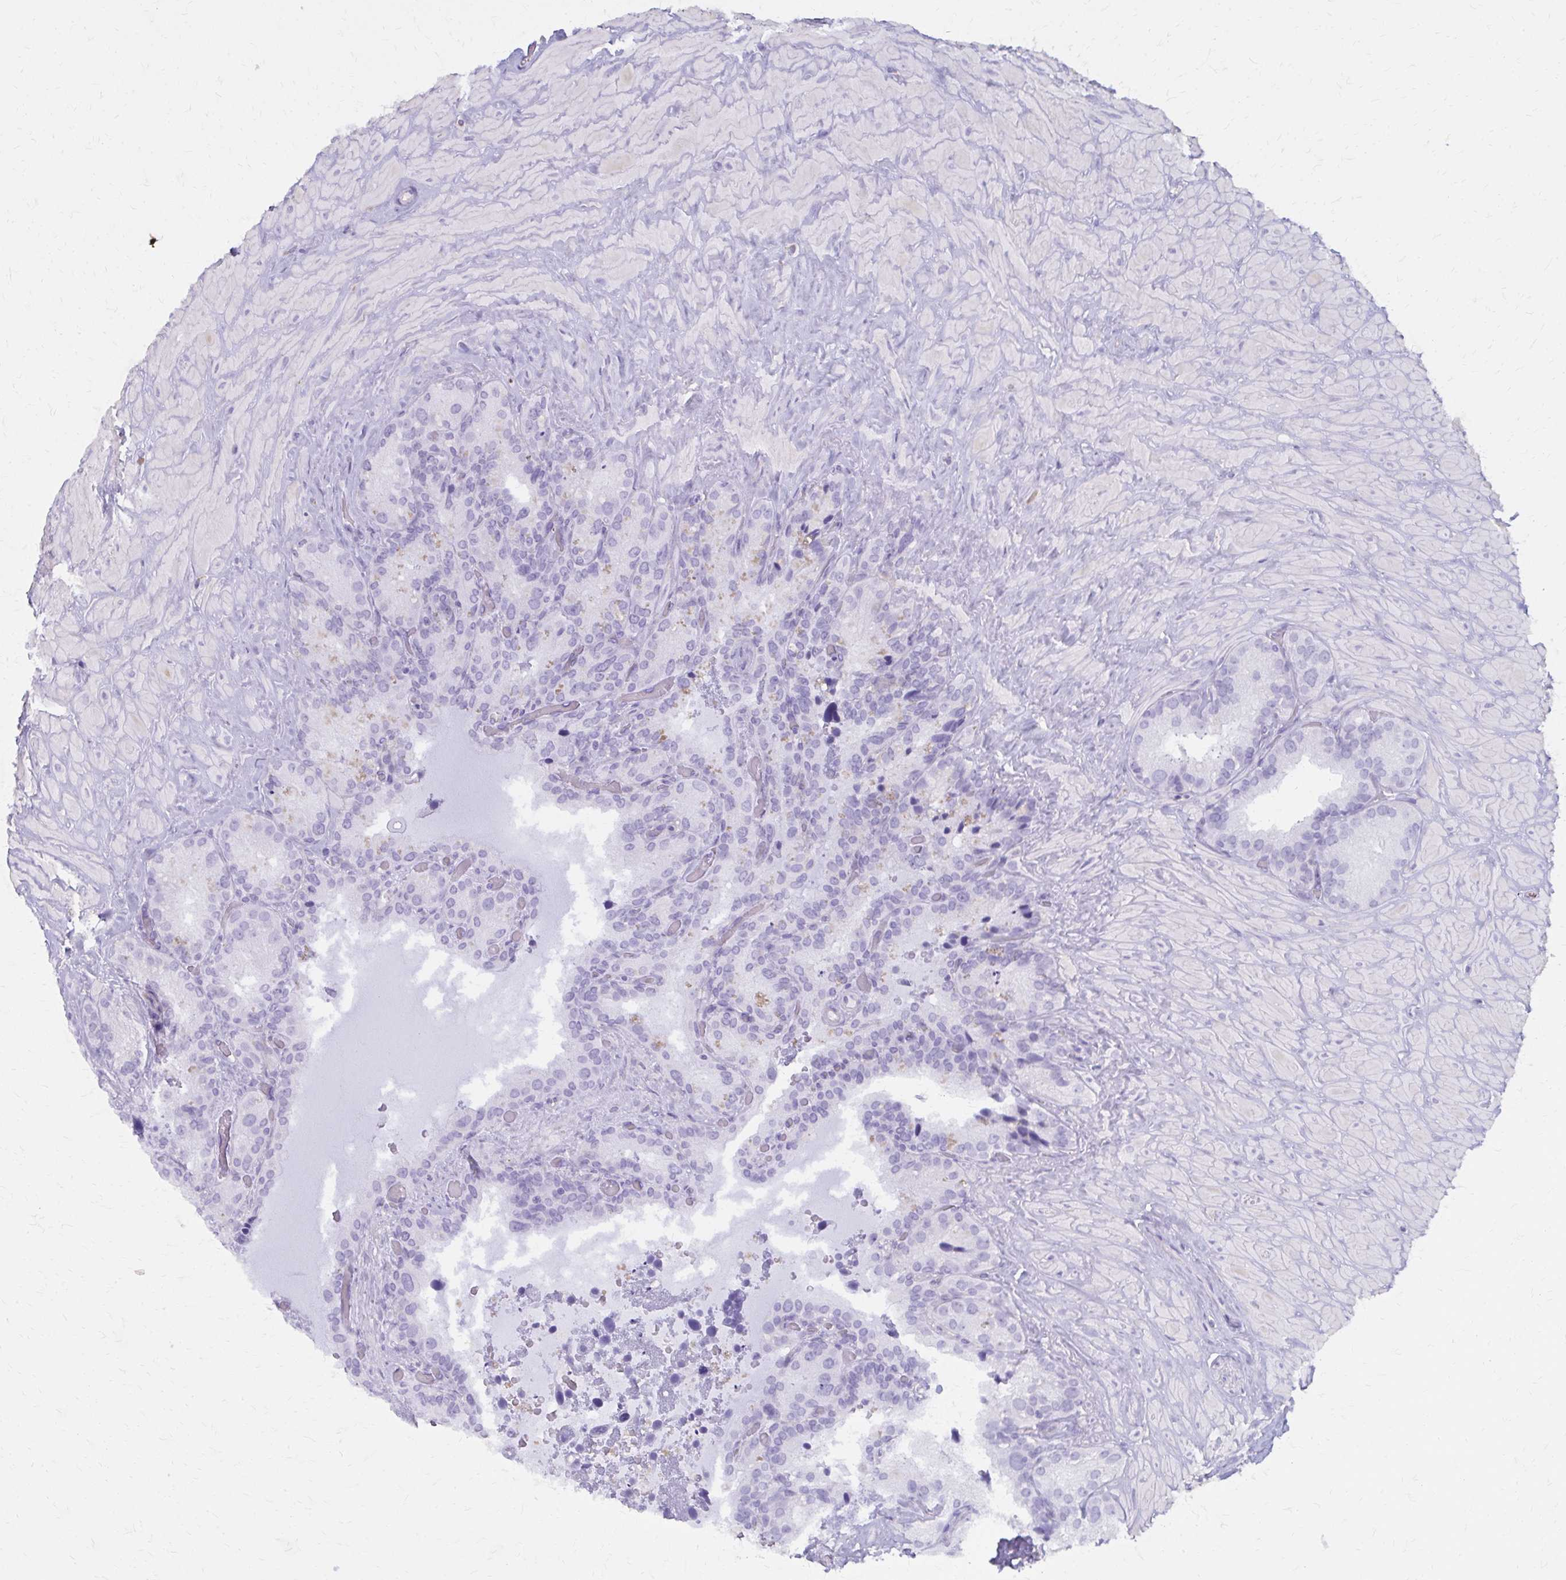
{"staining": {"intensity": "weak", "quantity": "<25%", "location": "cytoplasmic/membranous"}, "tissue": "seminal vesicle", "cell_type": "Glandular cells", "image_type": "normal", "snomed": [{"axis": "morphology", "description": "Normal tissue, NOS"}, {"axis": "topography", "description": "Seminal veicle"}], "caption": "IHC of normal human seminal vesicle shows no staining in glandular cells.", "gene": "GFAP", "patient": {"sex": "male", "age": 60}}